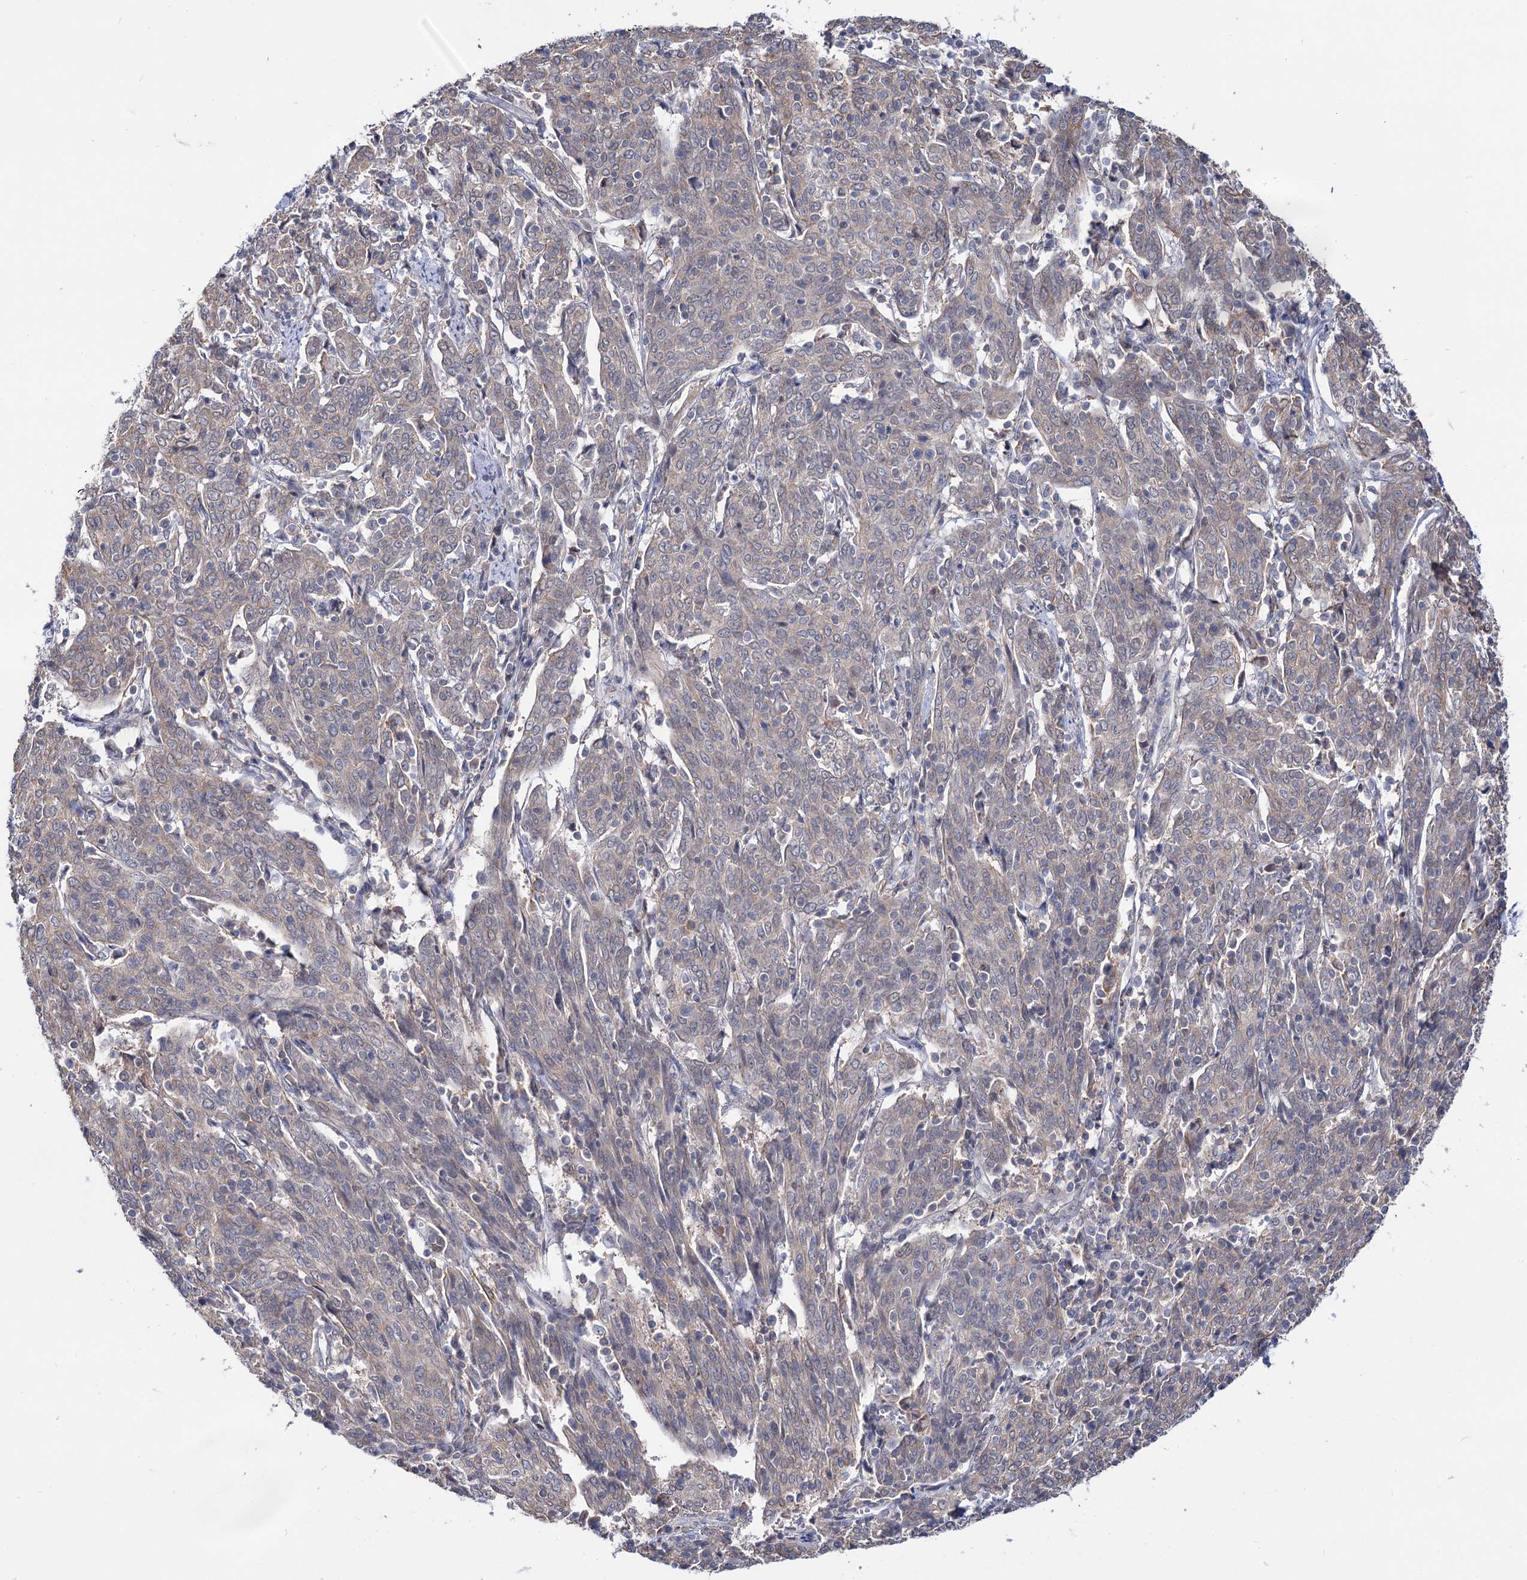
{"staining": {"intensity": "weak", "quantity": "<25%", "location": "cytoplasmic/membranous"}, "tissue": "cervical cancer", "cell_type": "Tumor cells", "image_type": "cancer", "snomed": [{"axis": "morphology", "description": "Squamous cell carcinoma, NOS"}, {"axis": "topography", "description": "Cervix"}], "caption": "High magnification brightfield microscopy of cervical cancer (squamous cell carcinoma) stained with DAB (3,3'-diaminobenzidine) (brown) and counterstained with hematoxylin (blue): tumor cells show no significant staining. Nuclei are stained in blue.", "gene": "NEK10", "patient": {"sex": "female", "age": 67}}